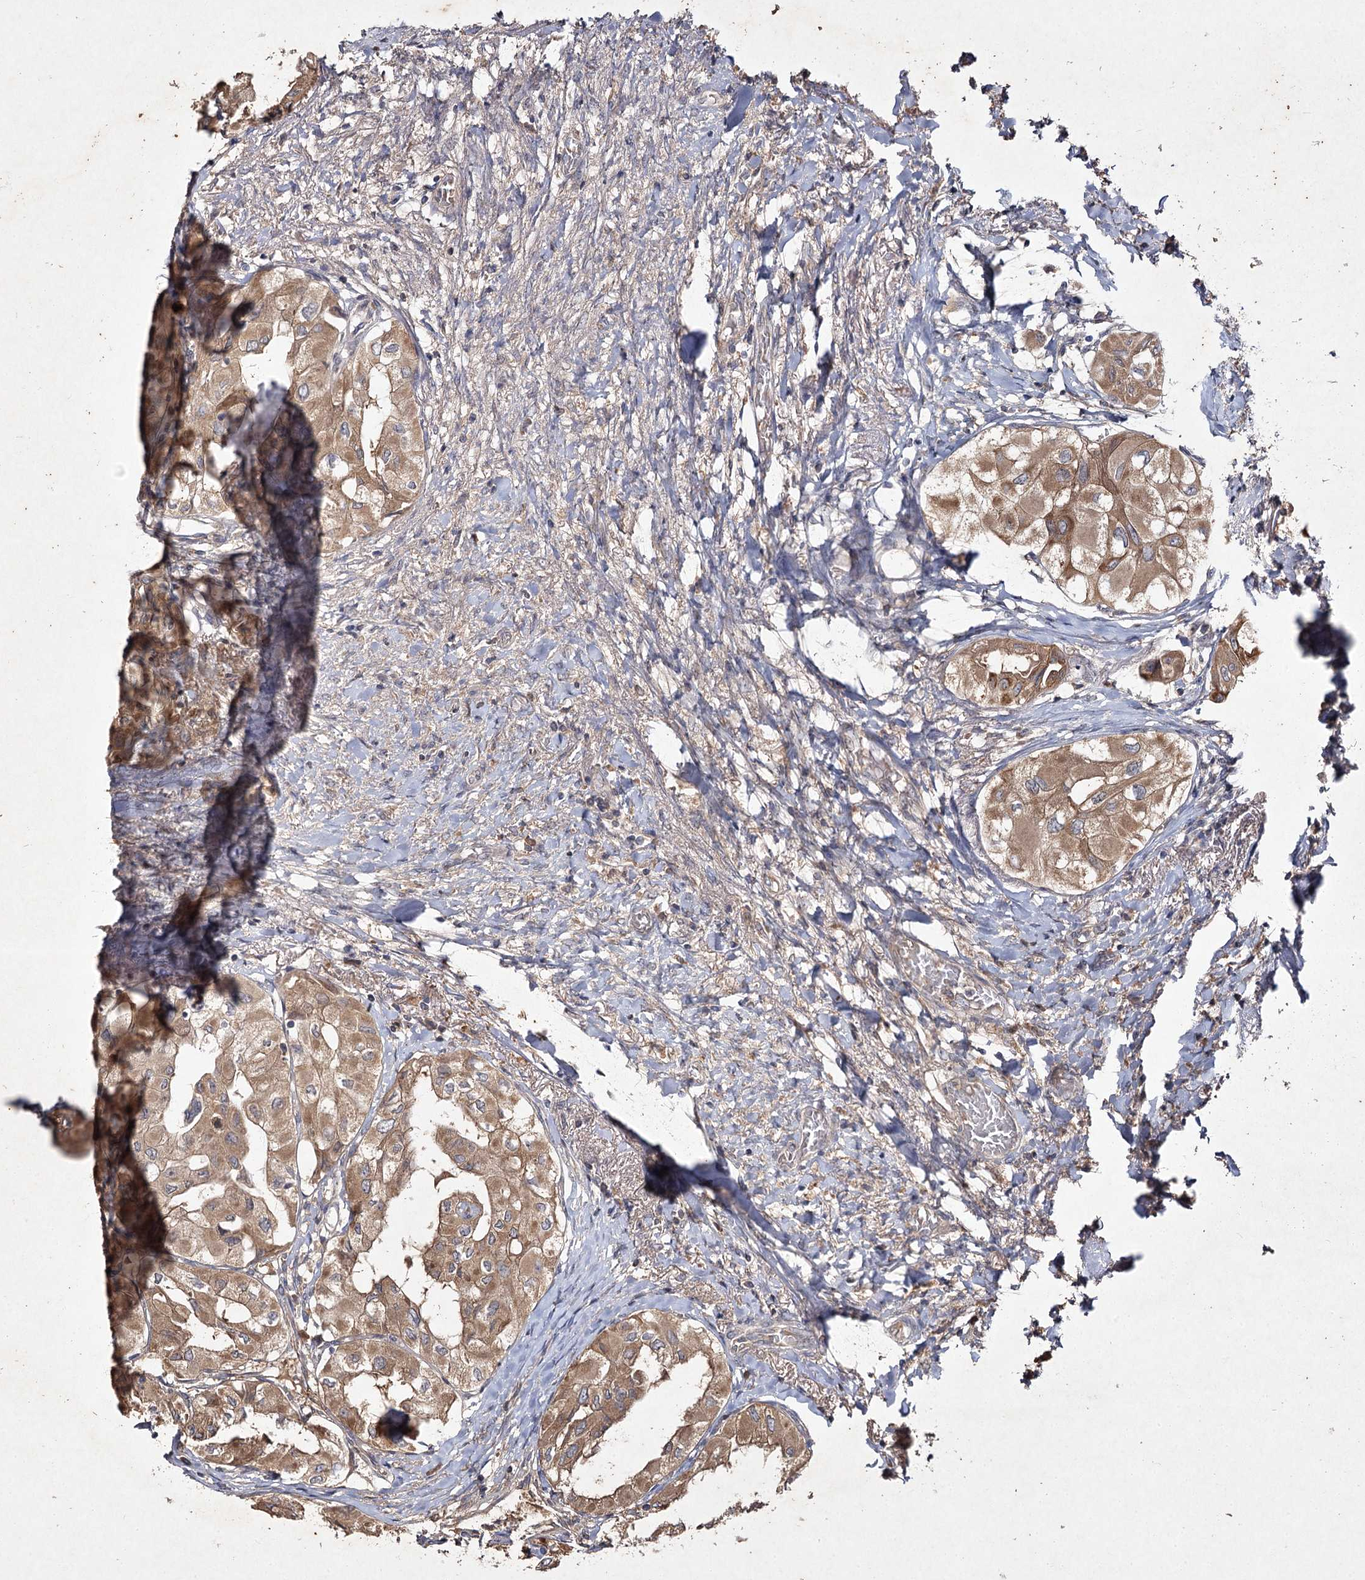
{"staining": {"intensity": "moderate", "quantity": ">75%", "location": "cytoplasmic/membranous"}, "tissue": "thyroid cancer", "cell_type": "Tumor cells", "image_type": "cancer", "snomed": [{"axis": "morphology", "description": "Papillary adenocarcinoma, NOS"}, {"axis": "topography", "description": "Thyroid gland"}], "caption": "Immunohistochemistry (IHC) photomicrograph of thyroid cancer (papillary adenocarcinoma) stained for a protein (brown), which reveals medium levels of moderate cytoplasmic/membranous expression in approximately >75% of tumor cells.", "gene": "MFN1", "patient": {"sex": "female", "age": 59}}